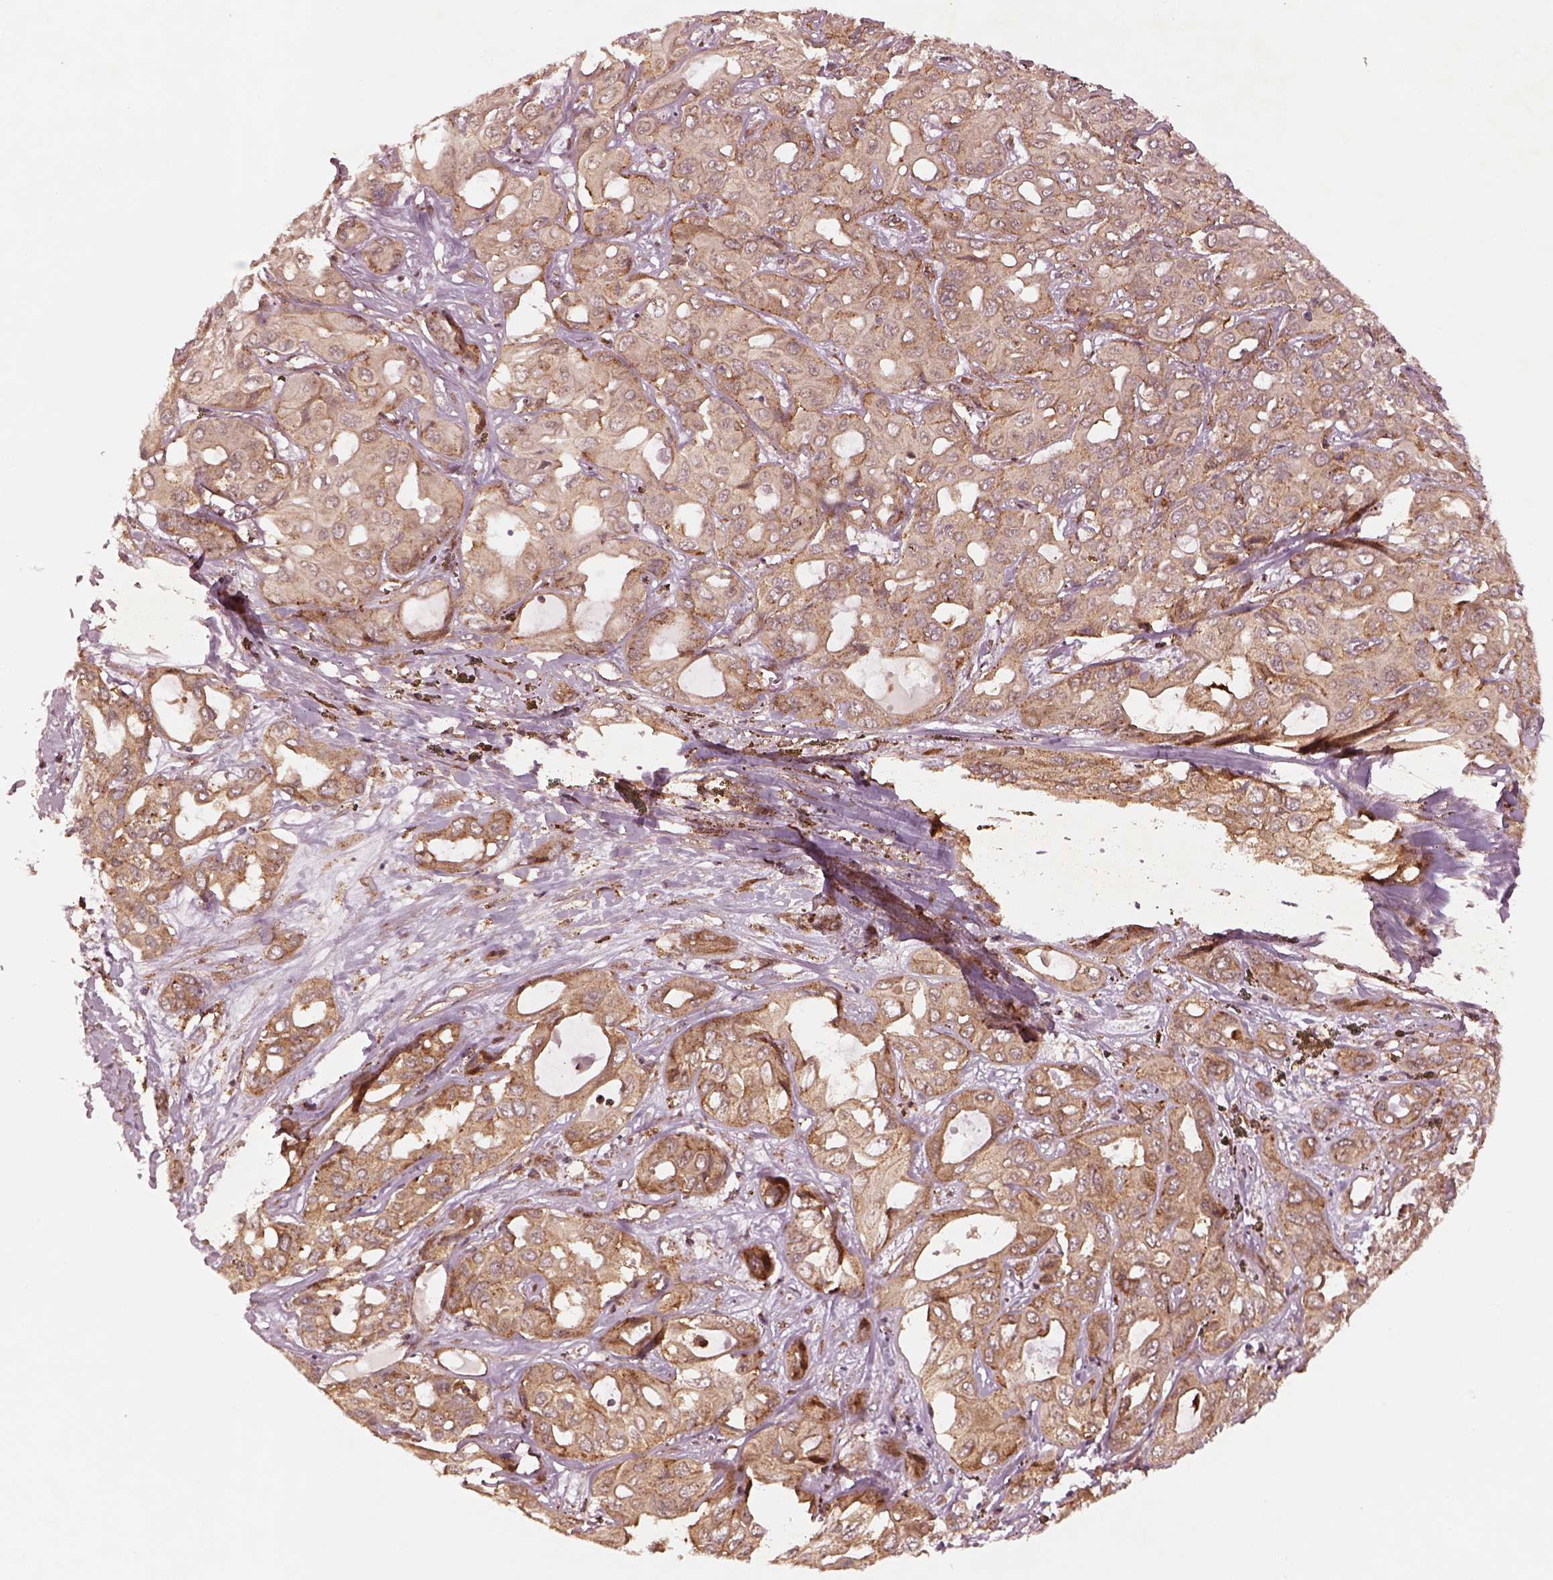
{"staining": {"intensity": "moderate", "quantity": ">75%", "location": "cytoplasmic/membranous"}, "tissue": "liver cancer", "cell_type": "Tumor cells", "image_type": "cancer", "snomed": [{"axis": "morphology", "description": "Cholangiocarcinoma"}, {"axis": "topography", "description": "Liver"}], "caption": "An IHC photomicrograph of tumor tissue is shown. Protein staining in brown labels moderate cytoplasmic/membranous positivity in liver cholangiocarcinoma within tumor cells. (DAB IHC, brown staining for protein, blue staining for nuclei).", "gene": "WASHC2A", "patient": {"sex": "female", "age": 60}}